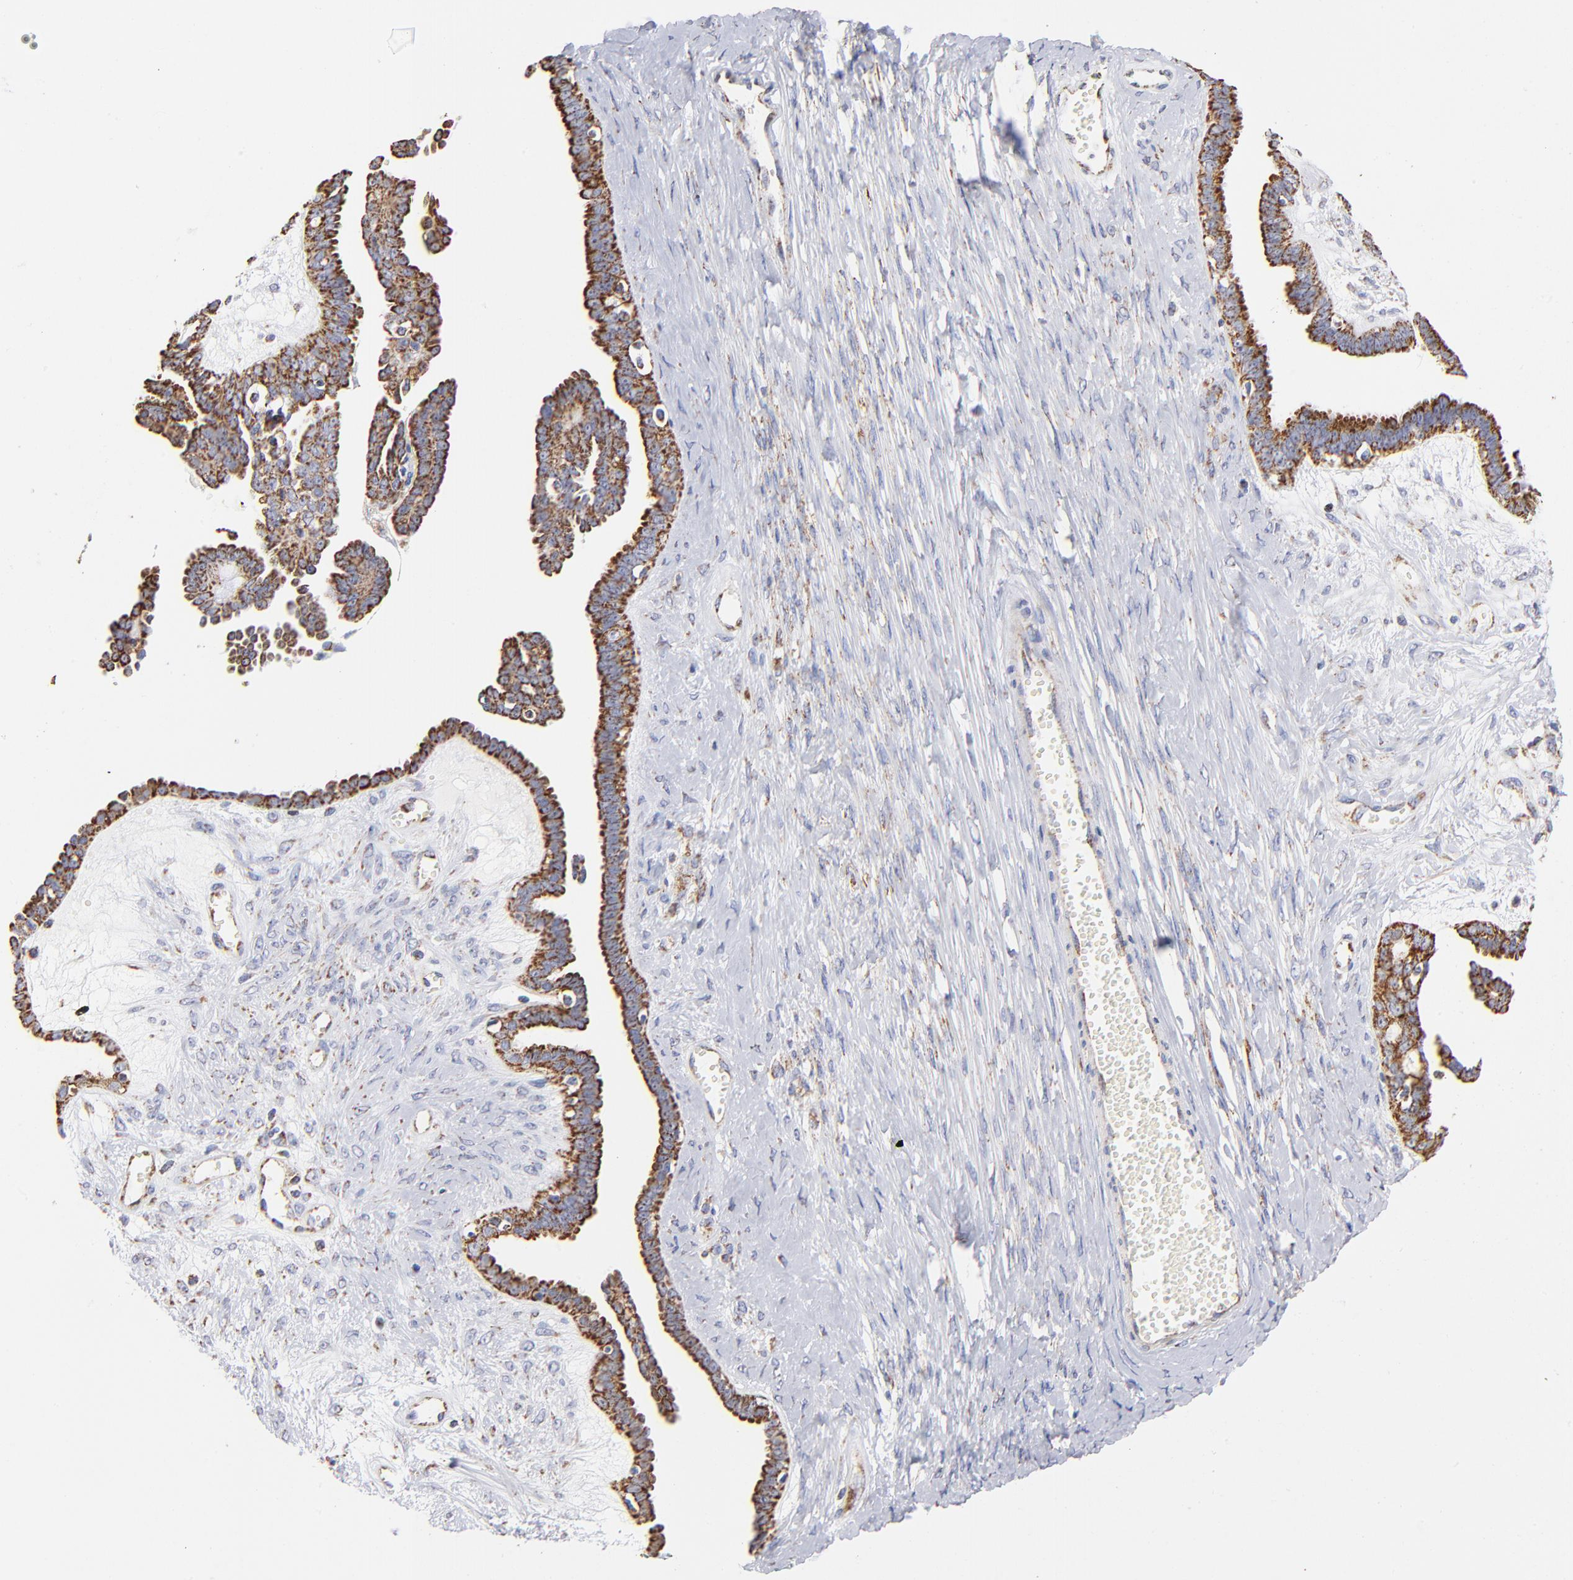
{"staining": {"intensity": "strong", "quantity": ">75%", "location": "cytoplasmic/membranous"}, "tissue": "ovarian cancer", "cell_type": "Tumor cells", "image_type": "cancer", "snomed": [{"axis": "morphology", "description": "Cystadenocarcinoma, serous, NOS"}, {"axis": "topography", "description": "Ovary"}], "caption": "There is high levels of strong cytoplasmic/membranous staining in tumor cells of ovarian cancer, as demonstrated by immunohistochemical staining (brown color).", "gene": "PHB1", "patient": {"sex": "female", "age": 71}}